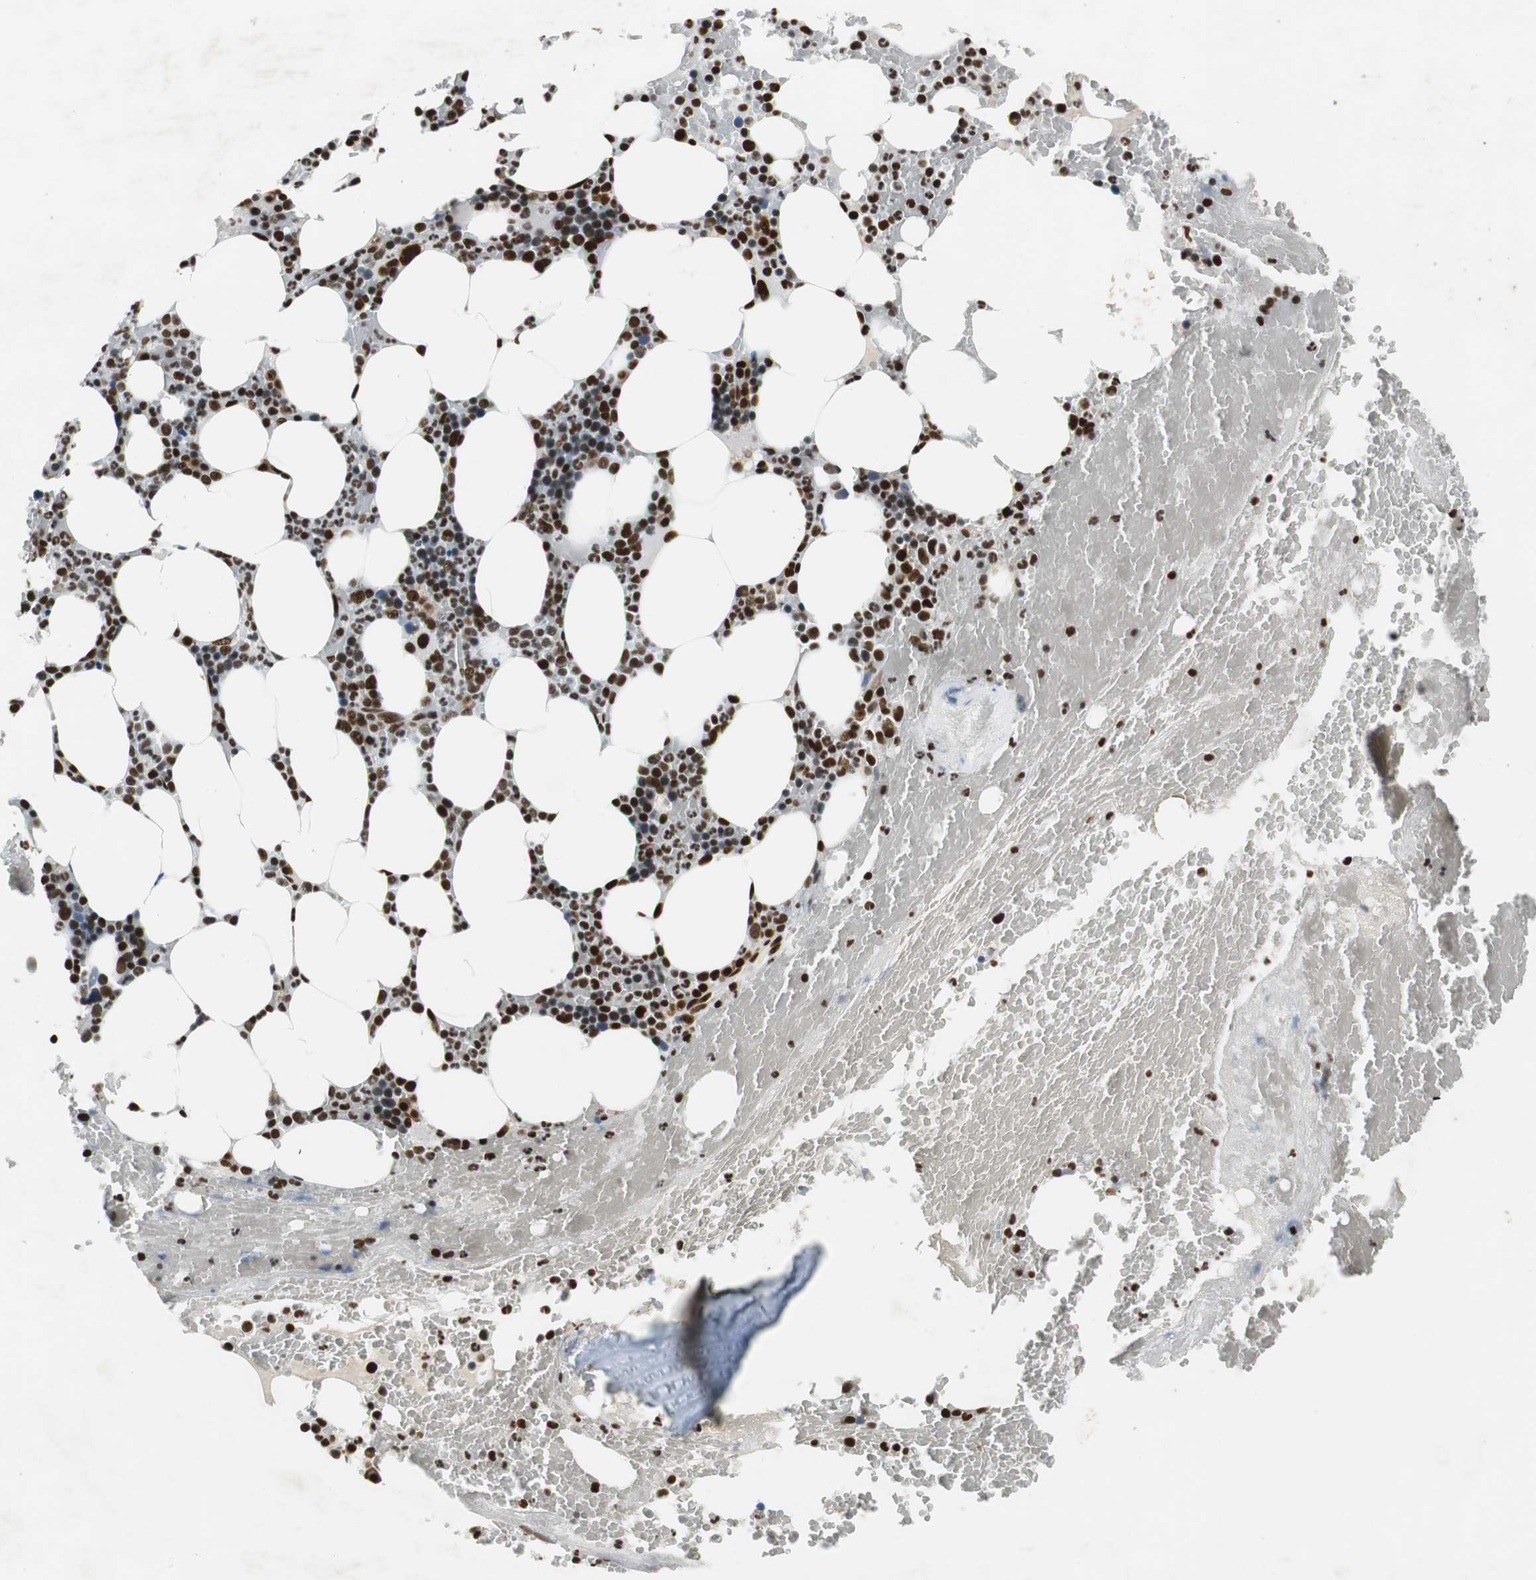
{"staining": {"intensity": "strong", "quantity": ">75%", "location": "nuclear"}, "tissue": "bone marrow", "cell_type": "Hematopoietic cells", "image_type": "normal", "snomed": [{"axis": "morphology", "description": "Normal tissue, NOS"}, {"axis": "topography", "description": "Bone marrow"}], "caption": "Hematopoietic cells show strong nuclear staining in about >75% of cells in benign bone marrow.", "gene": "PRKDC", "patient": {"sex": "female", "age": 66}}